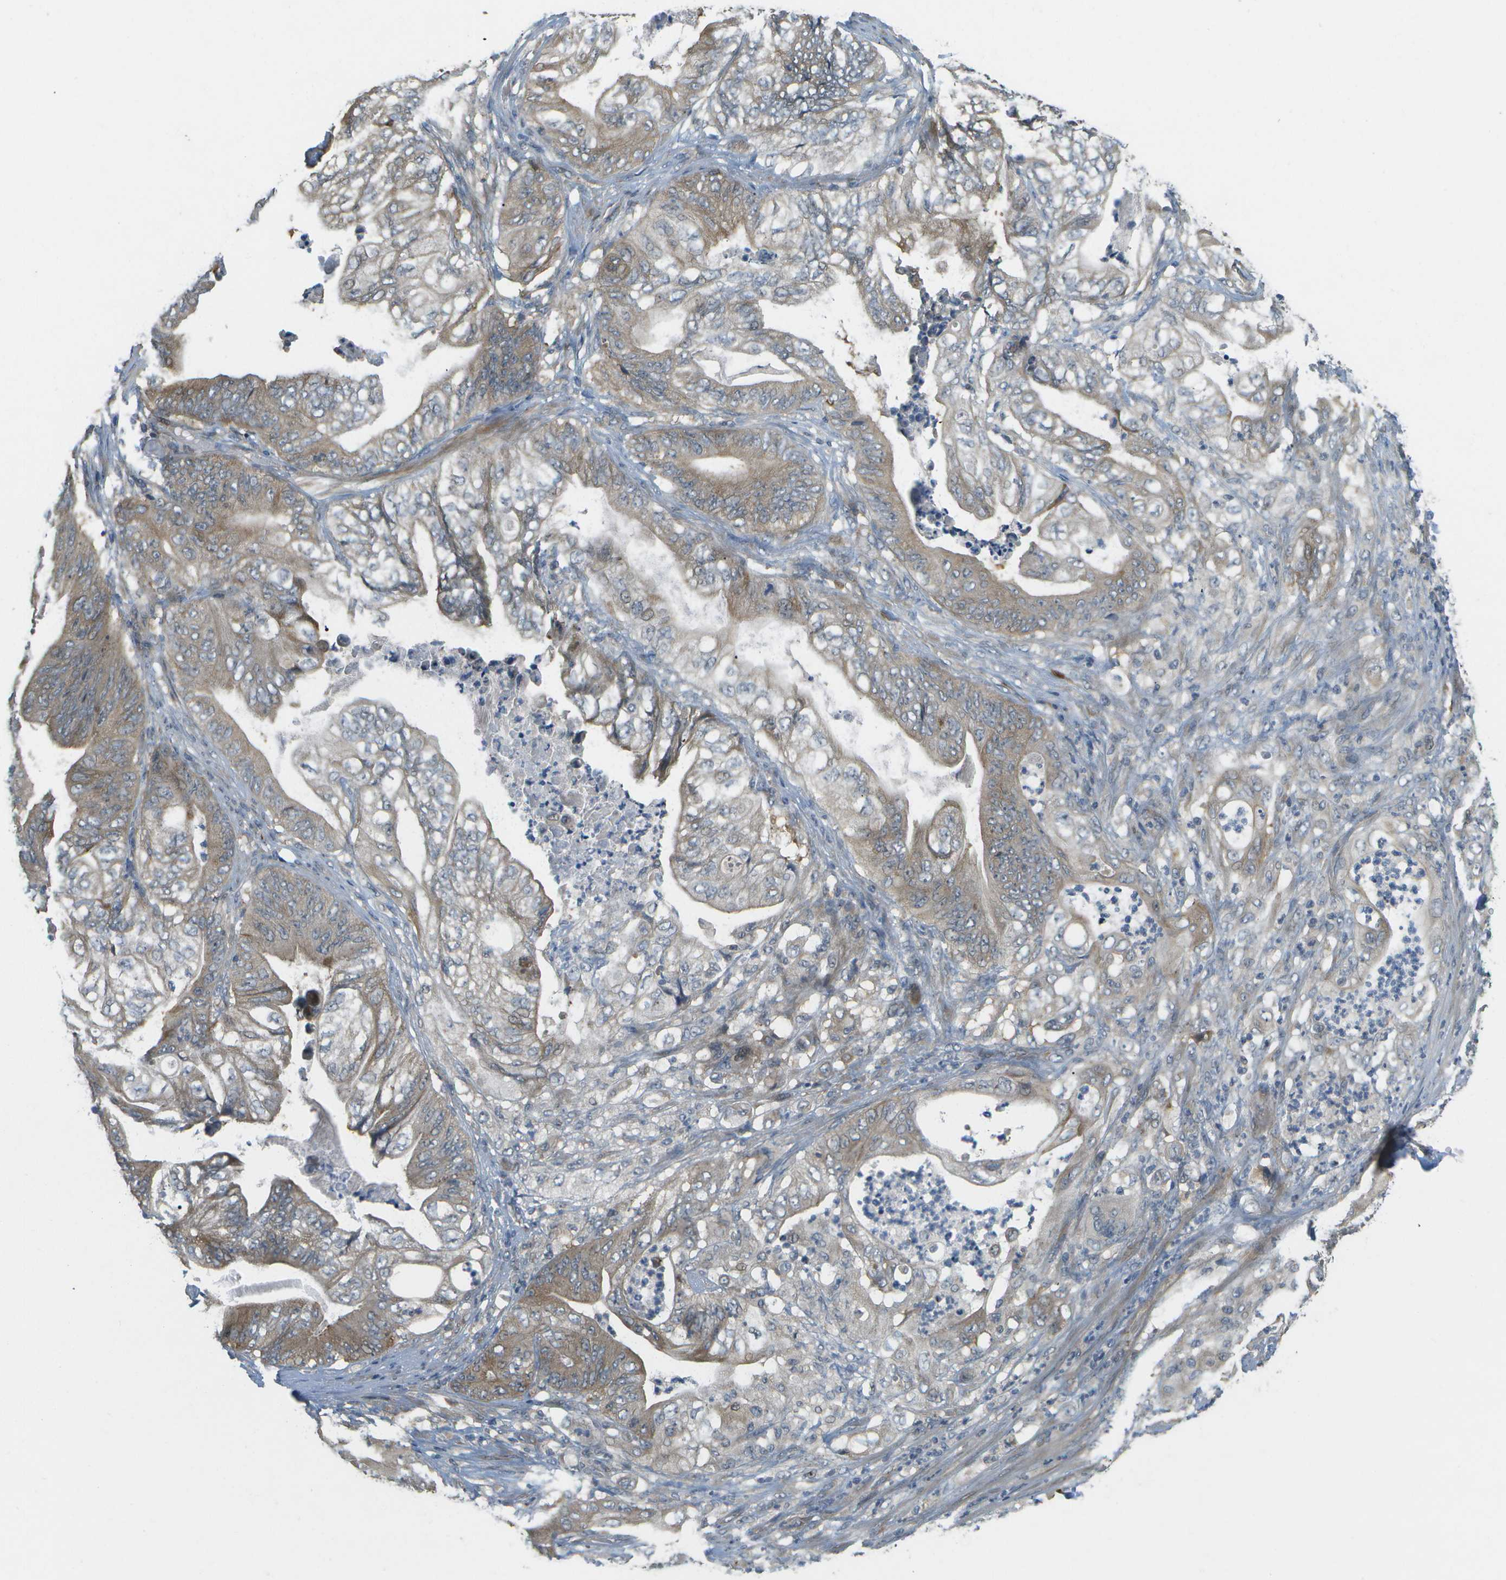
{"staining": {"intensity": "weak", "quantity": ">75%", "location": "cytoplasmic/membranous"}, "tissue": "stomach cancer", "cell_type": "Tumor cells", "image_type": "cancer", "snomed": [{"axis": "morphology", "description": "Adenocarcinoma, NOS"}, {"axis": "topography", "description": "Stomach"}], "caption": "Stomach cancer tissue reveals weak cytoplasmic/membranous expression in about >75% of tumor cells, visualized by immunohistochemistry. Using DAB (3,3'-diaminobenzidine) (brown) and hematoxylin (blue) stains, captured at high magnification using brightfield microscopy.", "gene": "WNK2", "patient": {"sex": "female", "age": 73}}